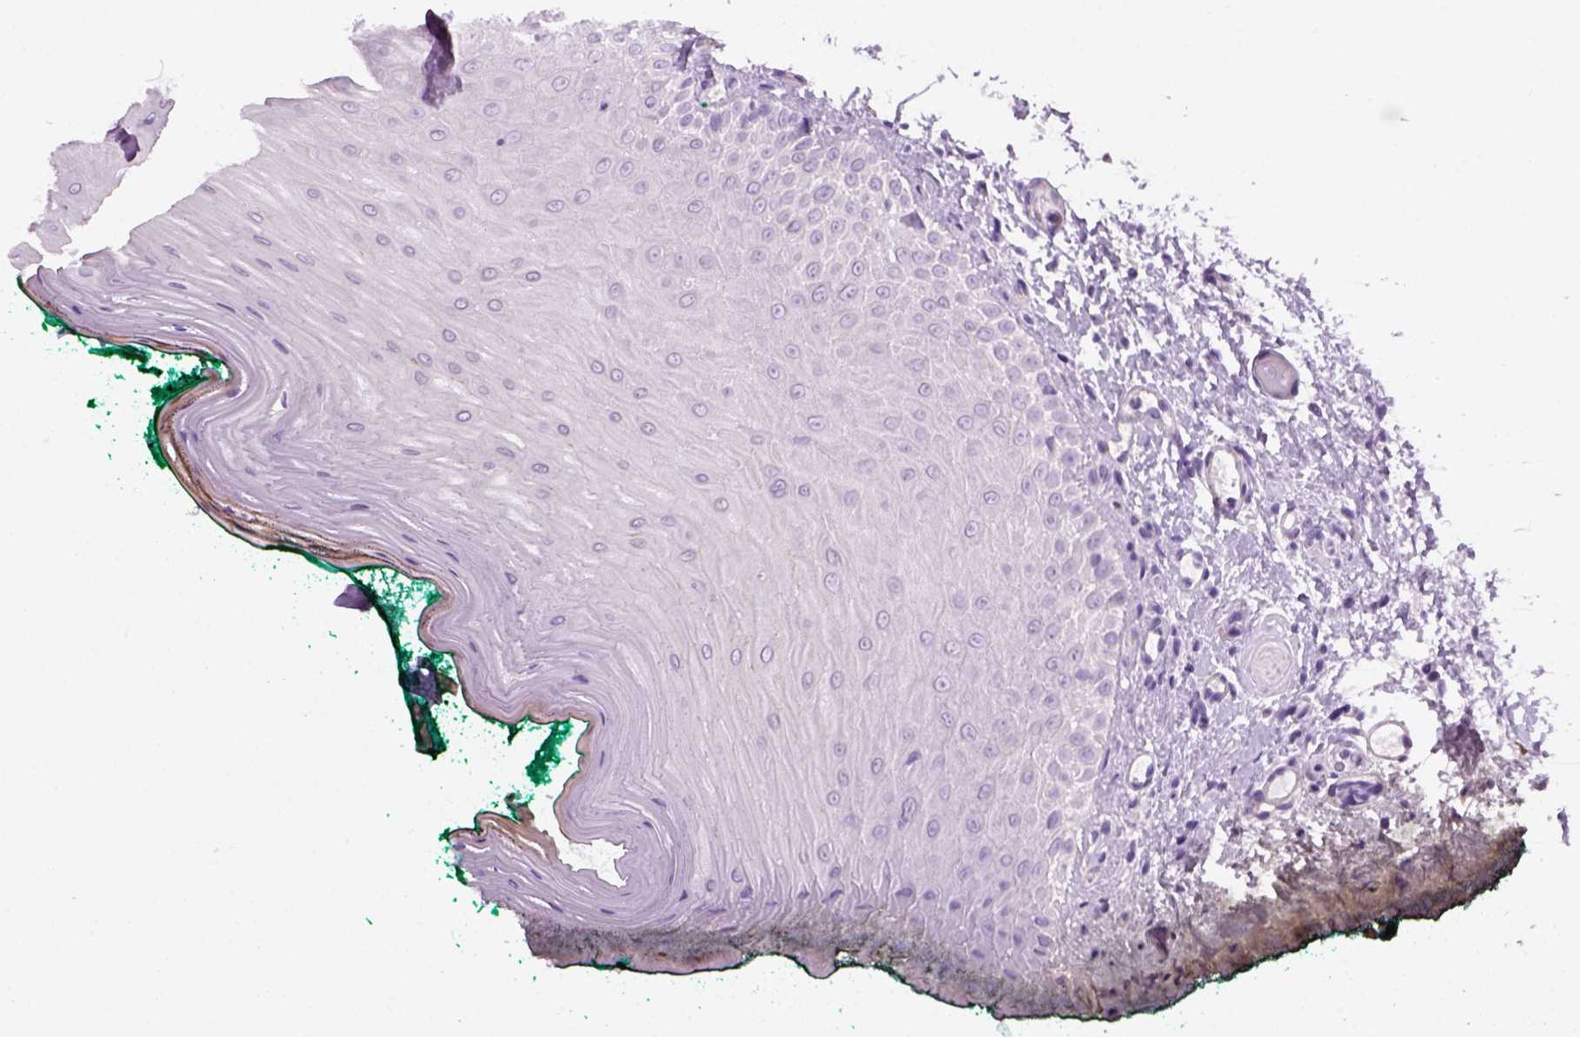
{"staining": {"intensity": "negative", "quantity": "none", "location": "none"}, "tissue": "oral mucosa", "cell_type": "Squamous epithelial cells", "image_type": "normal", "snomed": [{"axis": "morphology", "description": "Normal tissue, NOS"}, {"axis": "topography", "description": "Oral tissue"}], "caption": "This histopathology image is of normal oral mucosa stained with immunohistochemistry (IHC) to label a protein in brown with the nuclei are counter-stained blue. There is no positivity in squamous epithelial cells.", "gene": "FAM161A", "patient": {"sex": "female", "age": 83}}